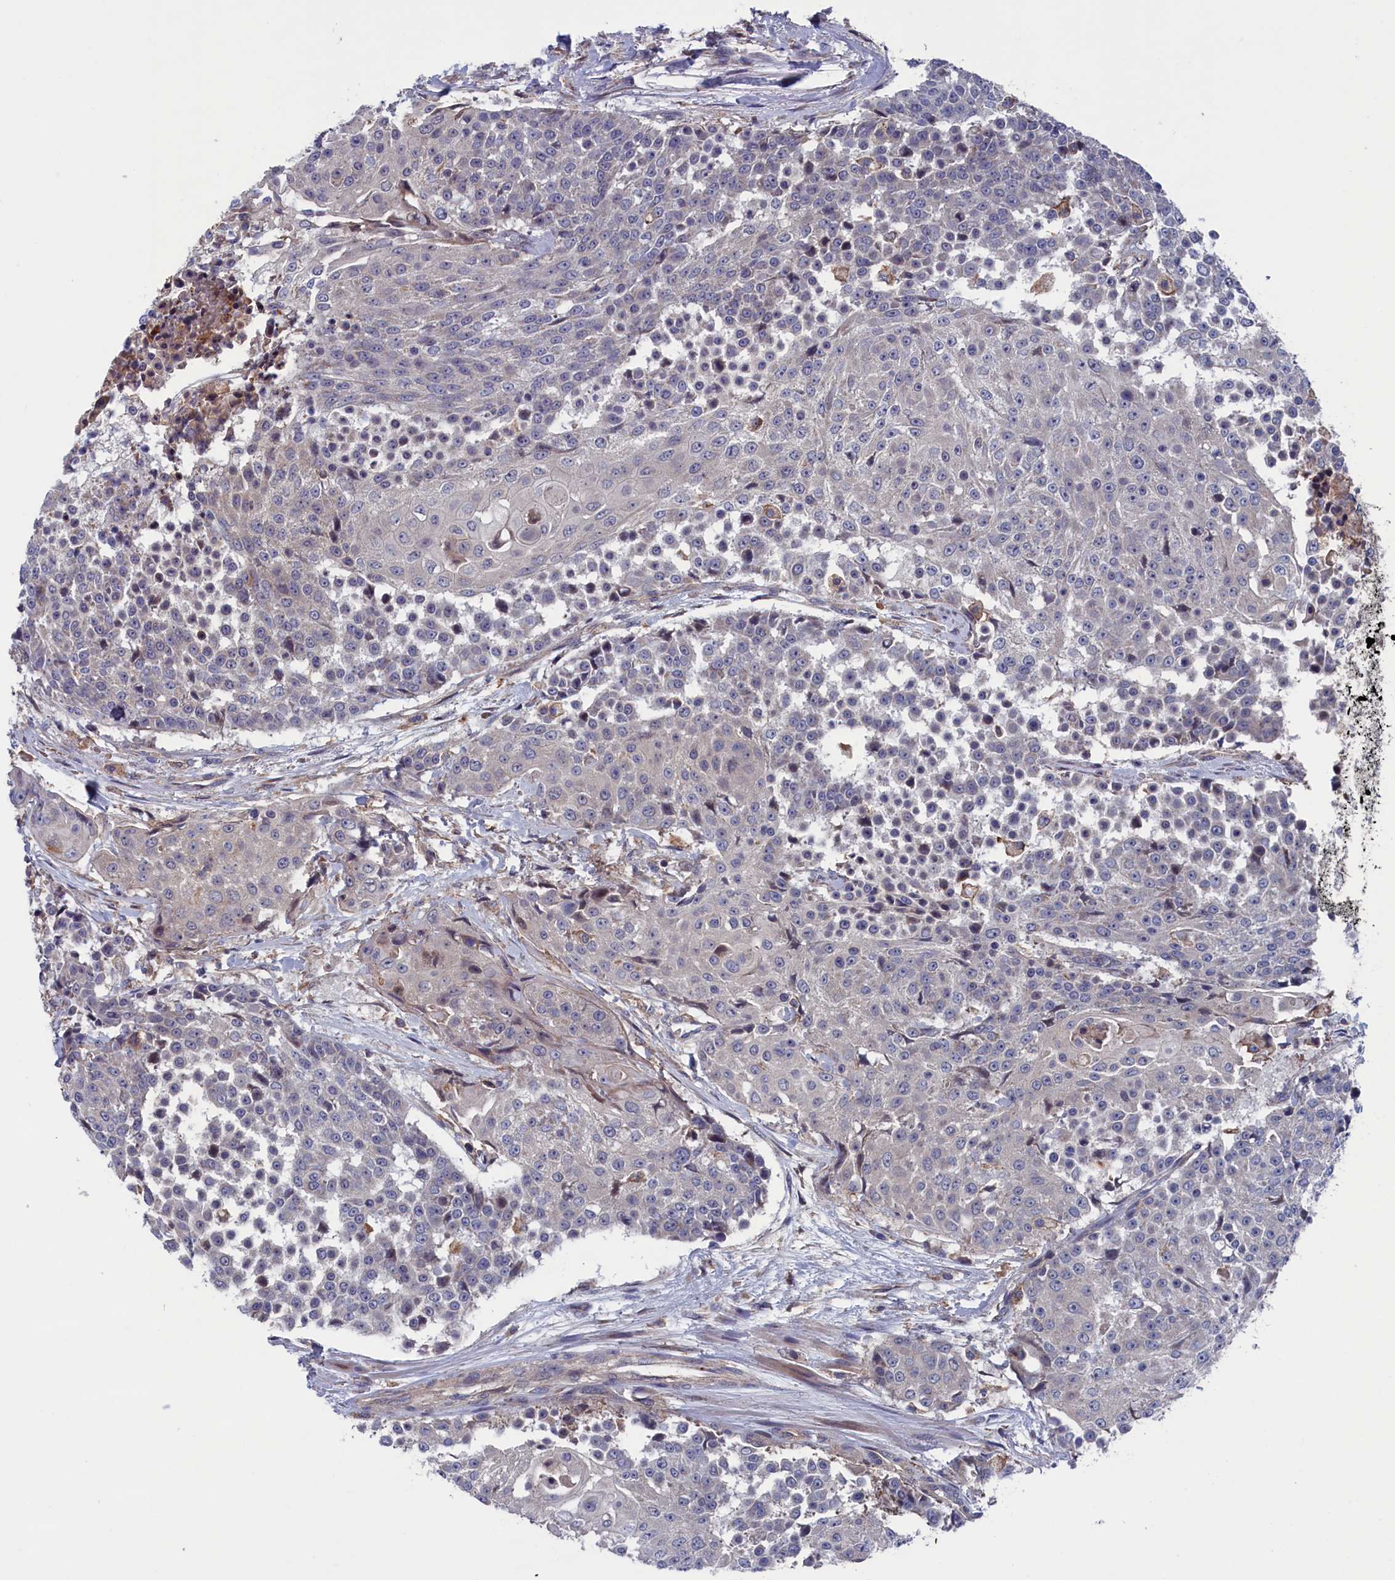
{"staining": {"intensity": "negative", "quantity": "none", "location": "none"}, "tissue": "urothelial cancer", "cell_type": "Tumor cells", "image_type": "cancer", "snomed": [{"axis": "morphology", "description": "Urothelial carcinoma, High grade"}, {"axis": "topography", "description": "Urinary bladder"}], "caption": "Immunohistochemistry micrograph of neoplastic tissue: human urothelial carcinoma (high-grade) stained with DAB reveals no significant protein expression in tumor cells. Nuclei are stained in blue.", "gene": "SPATA13", "patient": {"sex": "female", "age": 63}}